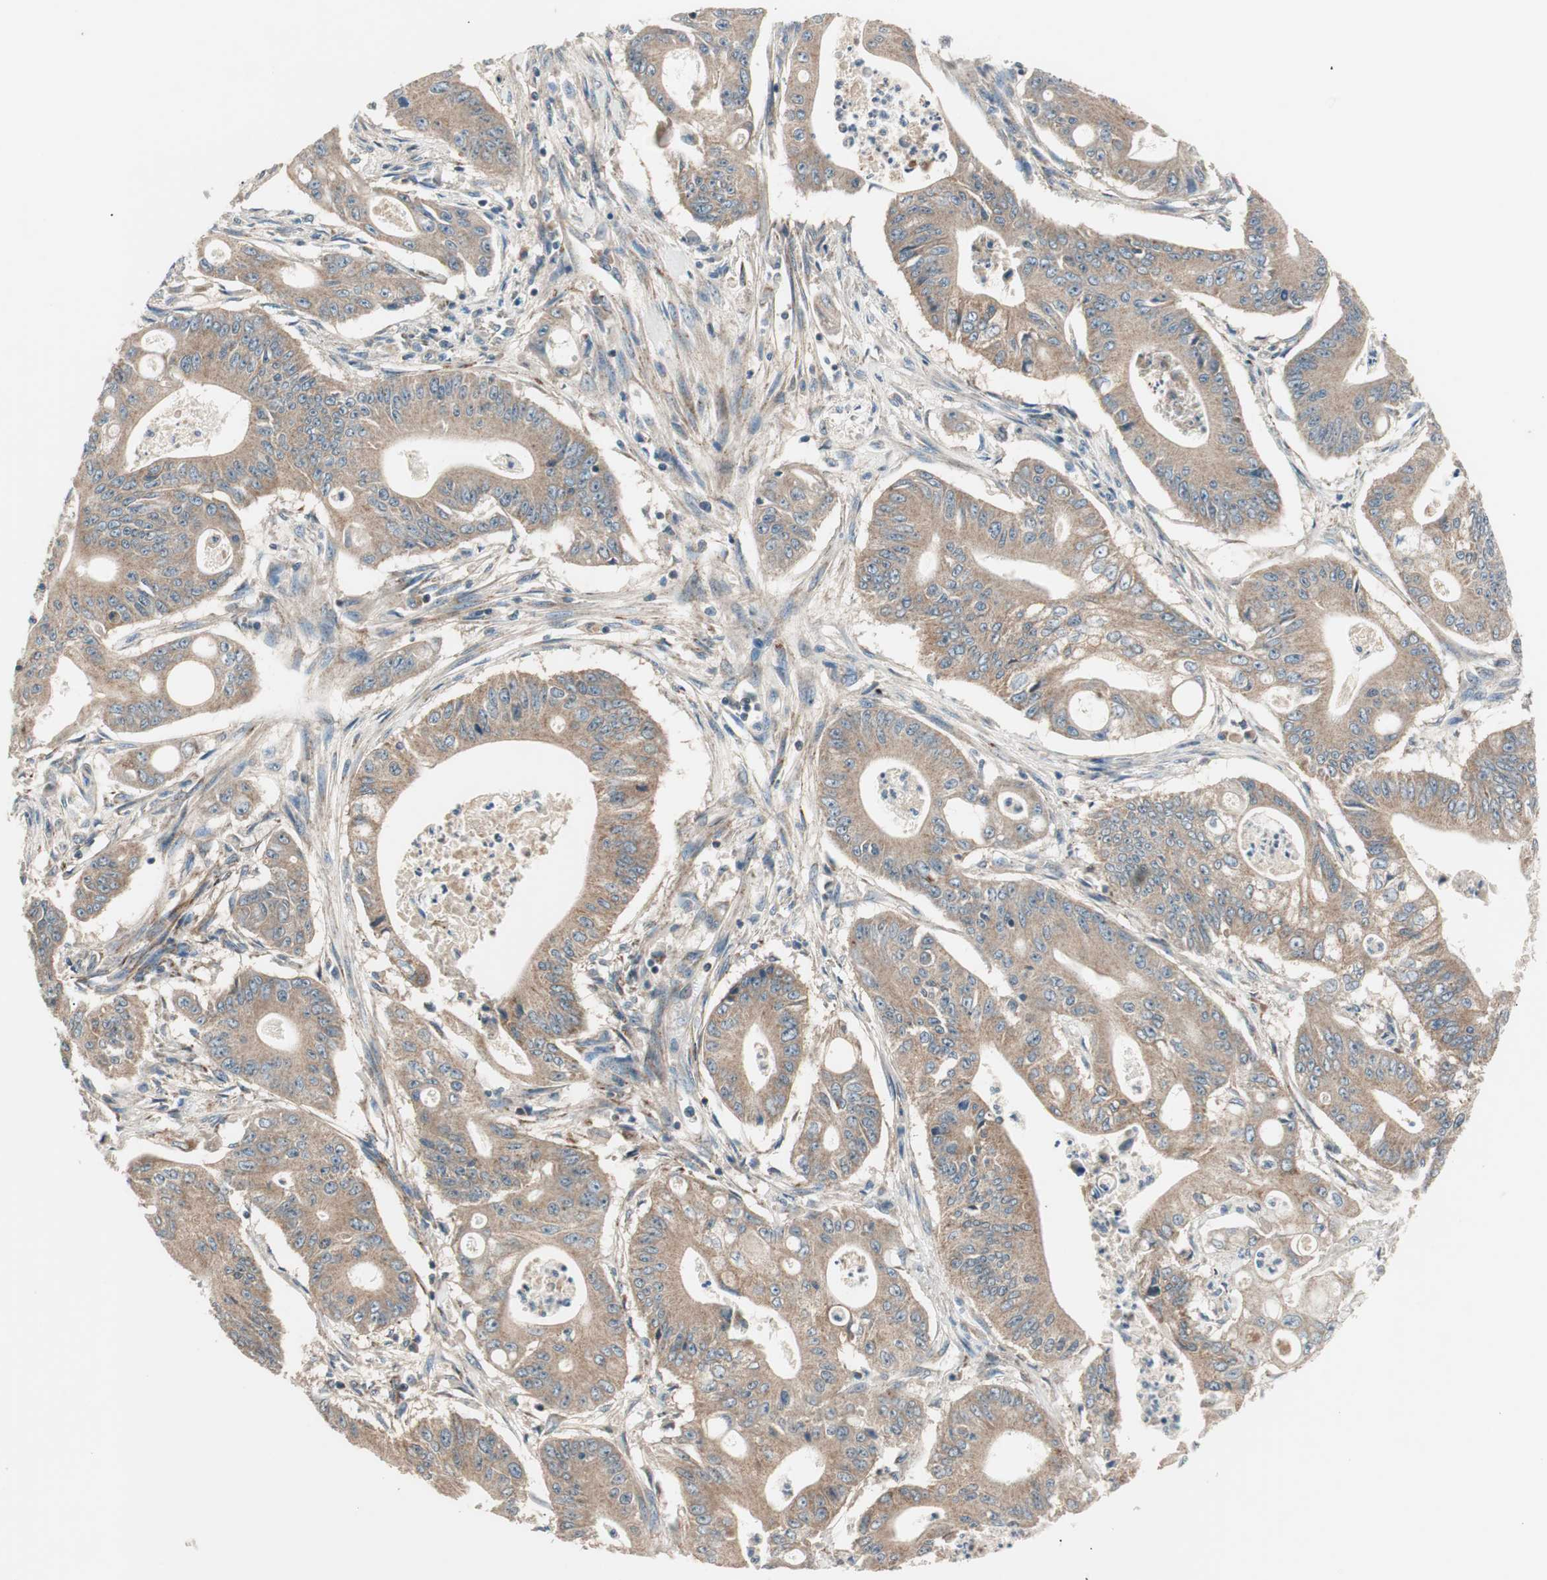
{"staining": {"intensity": "weak", "quantity": ">75%", "location": "cytoplasmic/membranous"}, "tissue": "pancreatic cancer", "cell_type": "Tumor cells", "image_type": "cancer", "snomed": [{"axis": "morphology", "description": "Normal tissue, NOS"}, {"axis": "topography", "description": "Lymph node"}], "caption": "The histopathology image demonstrates immunohistochemical staining of pancreatic cancer. There is weak cytoplasmic/membranous expression is appreciated in about >75% of tumor cells. The staining is performed using DAB brown chromogen to label protein expression. The nuclei are counter-stained blue using hematoxylin.", "gene": "HPN", "patient": {"sex": "male", "age": 62}}